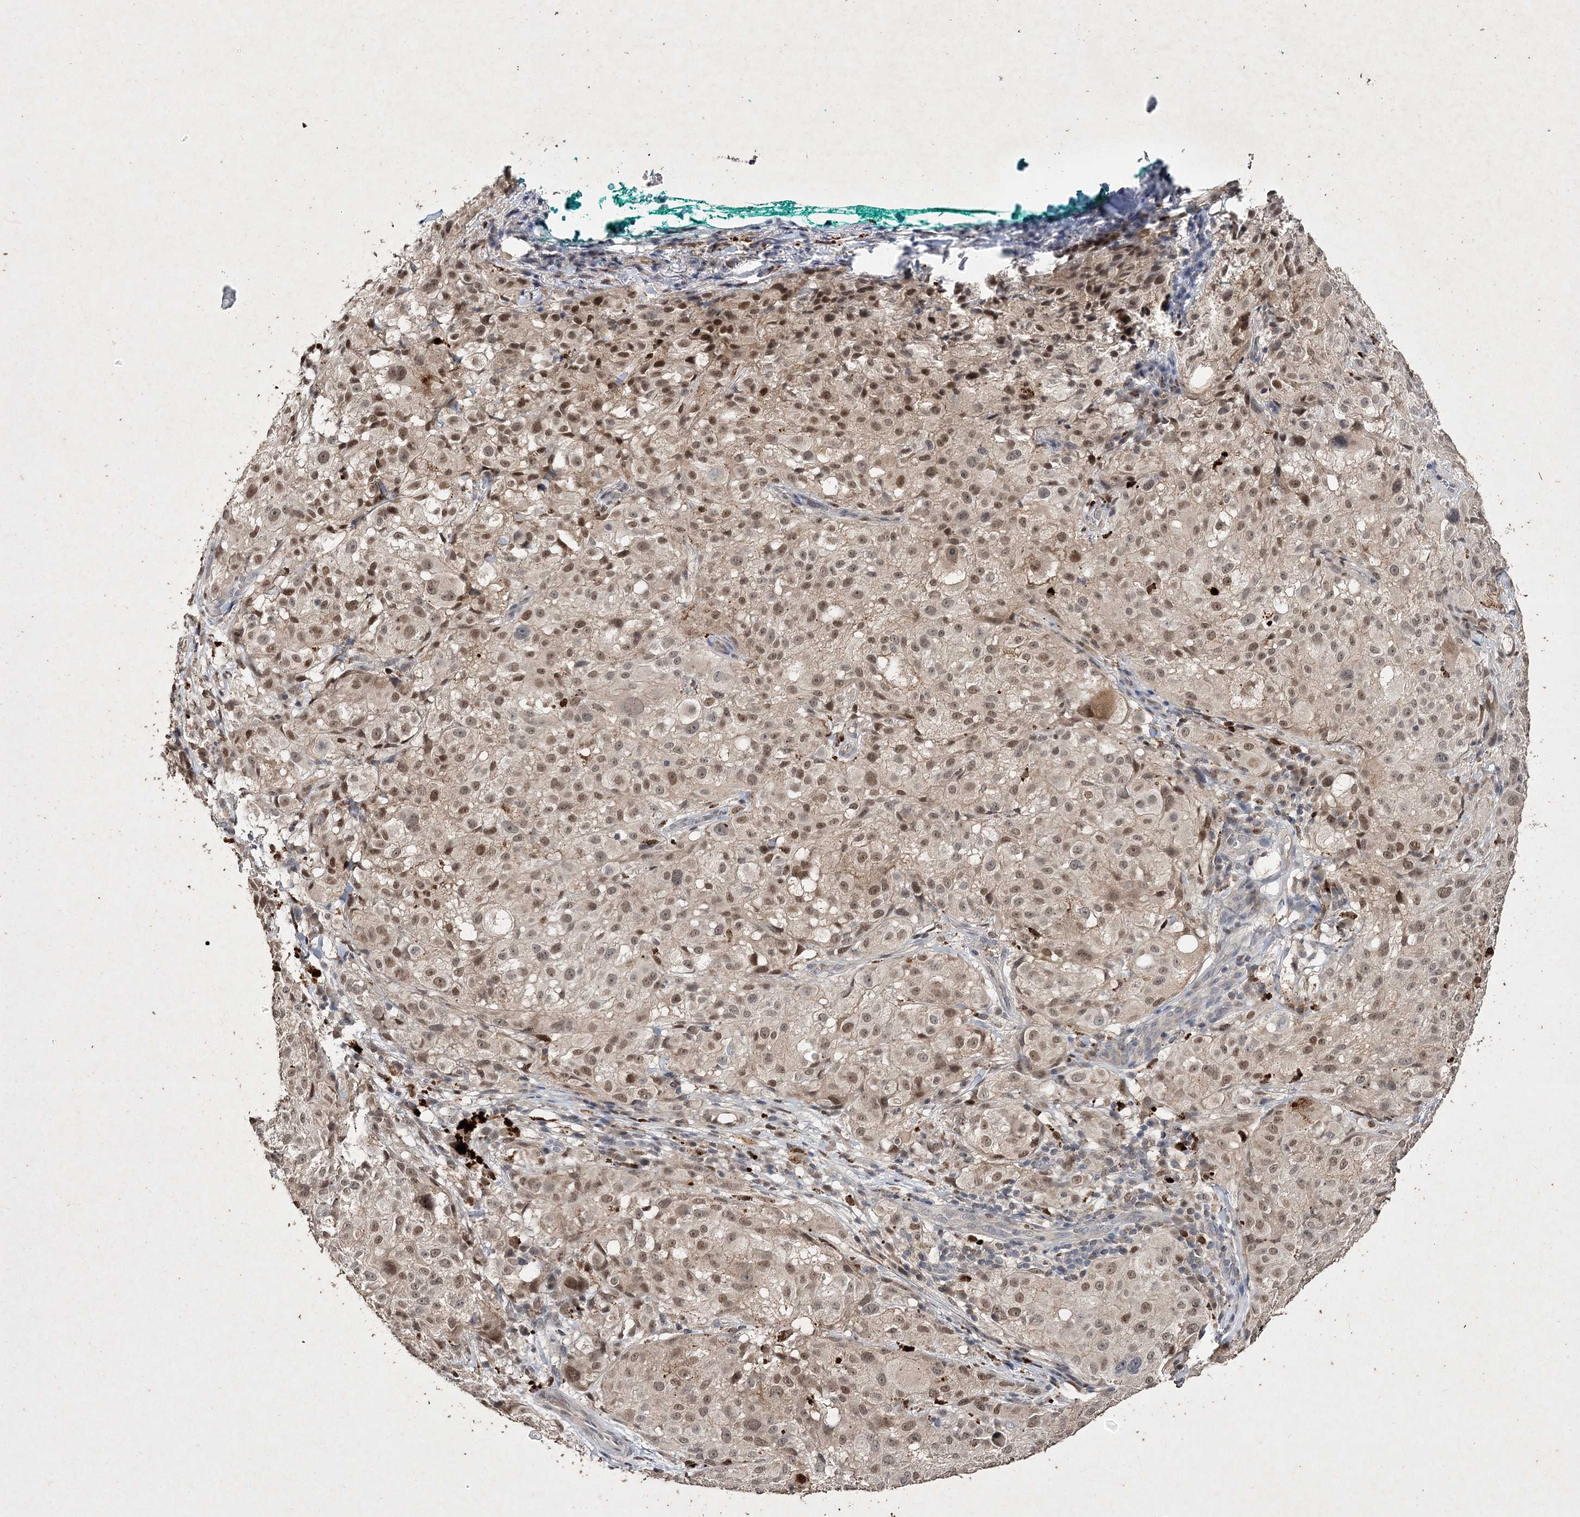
{"staining": {"intensity": "moderate", "quantity": ">75%", "location": "nuclear"}, "tissue": "melanoma", "cell_type": "Tumor cells", "image_type": "cancer", "snomed": [{"axis": "morphology", "description": "Necrosis, NOS"}, {"axis": "morphology", "description": "Malignant melanoma, NOS"}, {"axis": "topography", "description": "Skin"}], "caption": "Malignant melanoma stained with DAB IHC shows medium levels of moderate nuclear staining in approximately >75% of tumor cells.", "gene": "C3orf38", "patient": {"sex": "female", "age": 87}}